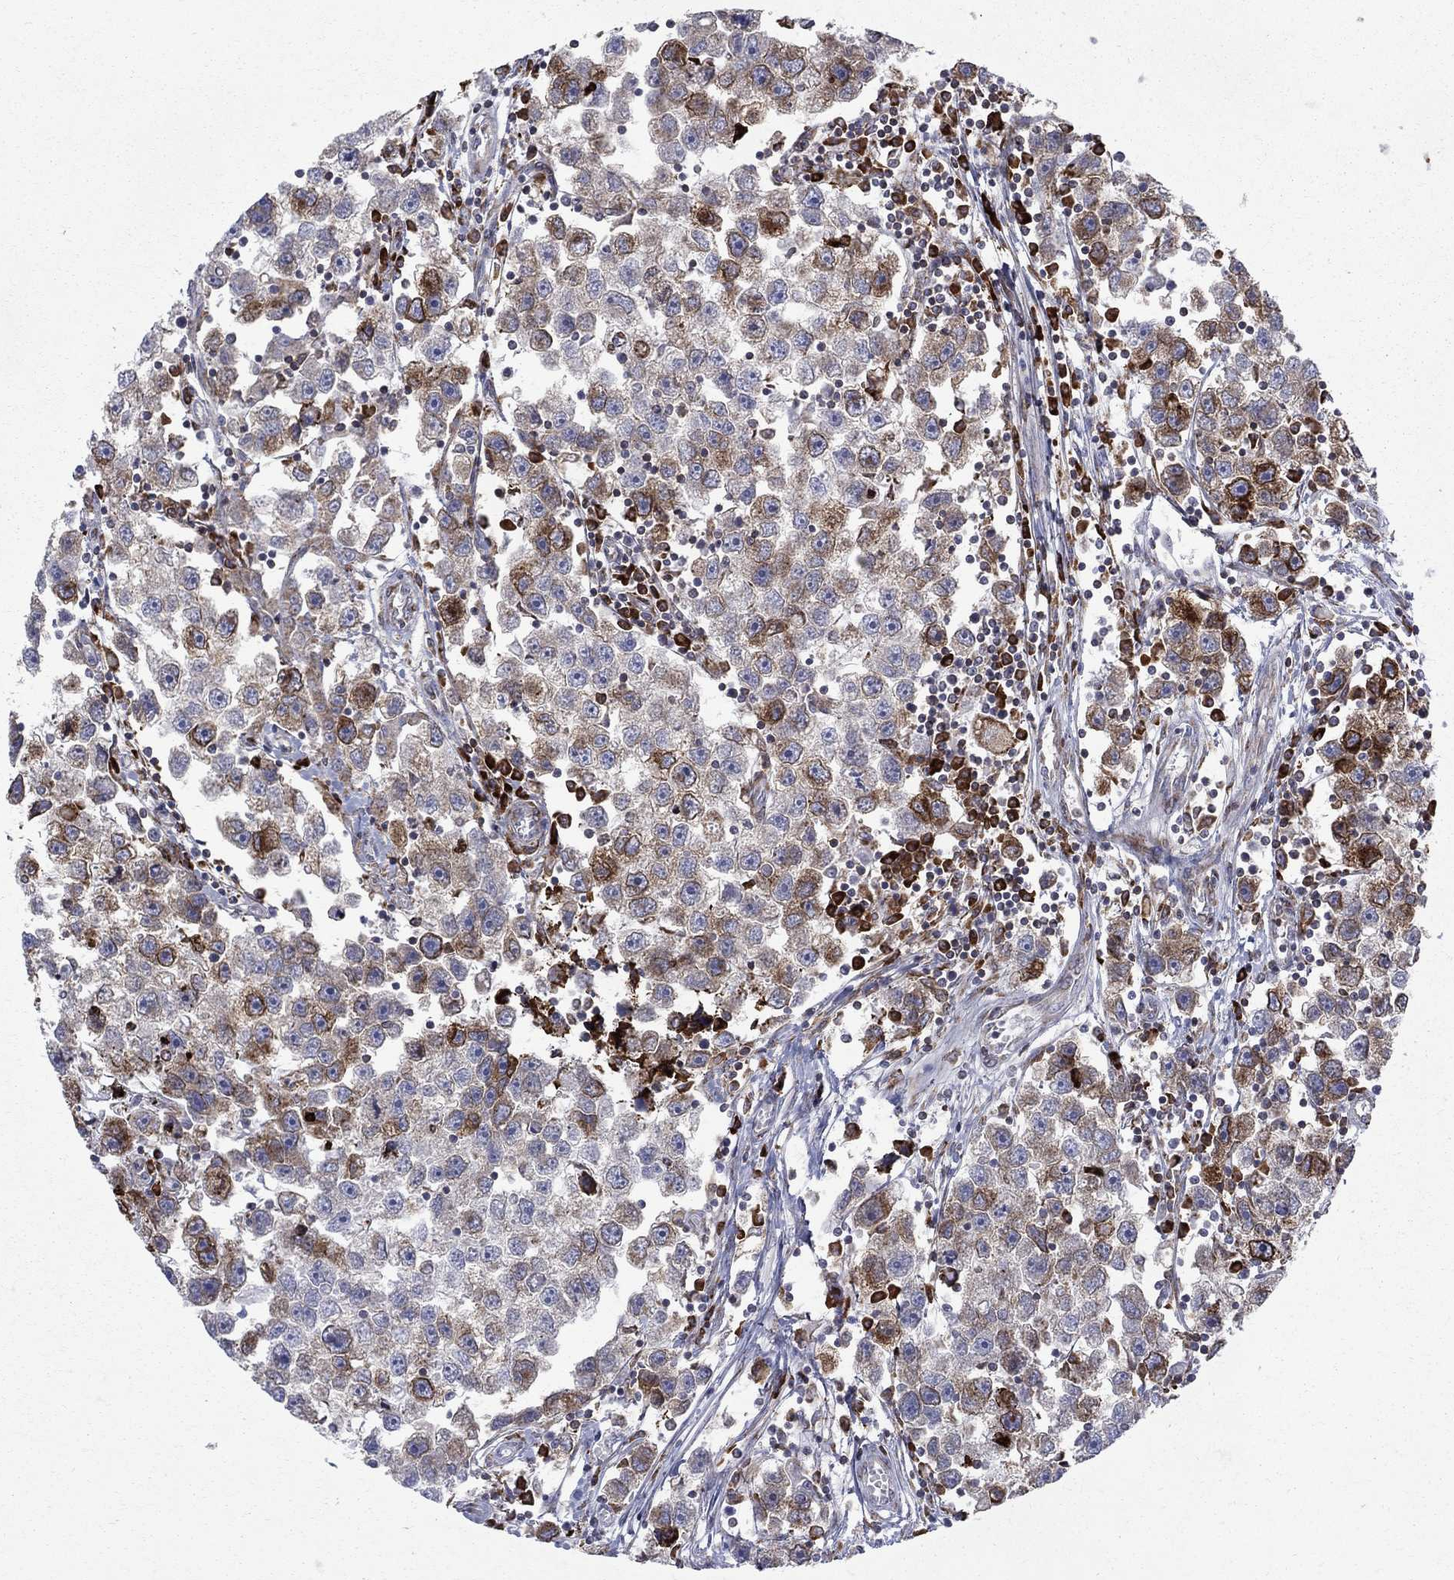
{"staining": {"intensity": "strong", "quantity": "<25%", "location": "cytoplasmic/membranous,nuclear"}, "tissue": "testis cancer", "cell_type": "Tumor cells", "image_type": "cancer", "snomed": [{"axis": "morphology", "description": "Seminoma, NOS"}, {"axis": "topography", "description": "Testis"}], "caption": "A brown stain shows strong cytoplasmic/membranous and nuclear positivity of a protein in testis cancer tumor cells.", "gene": "CAB39L", "patient": {"sex": "male", "age": 30}}